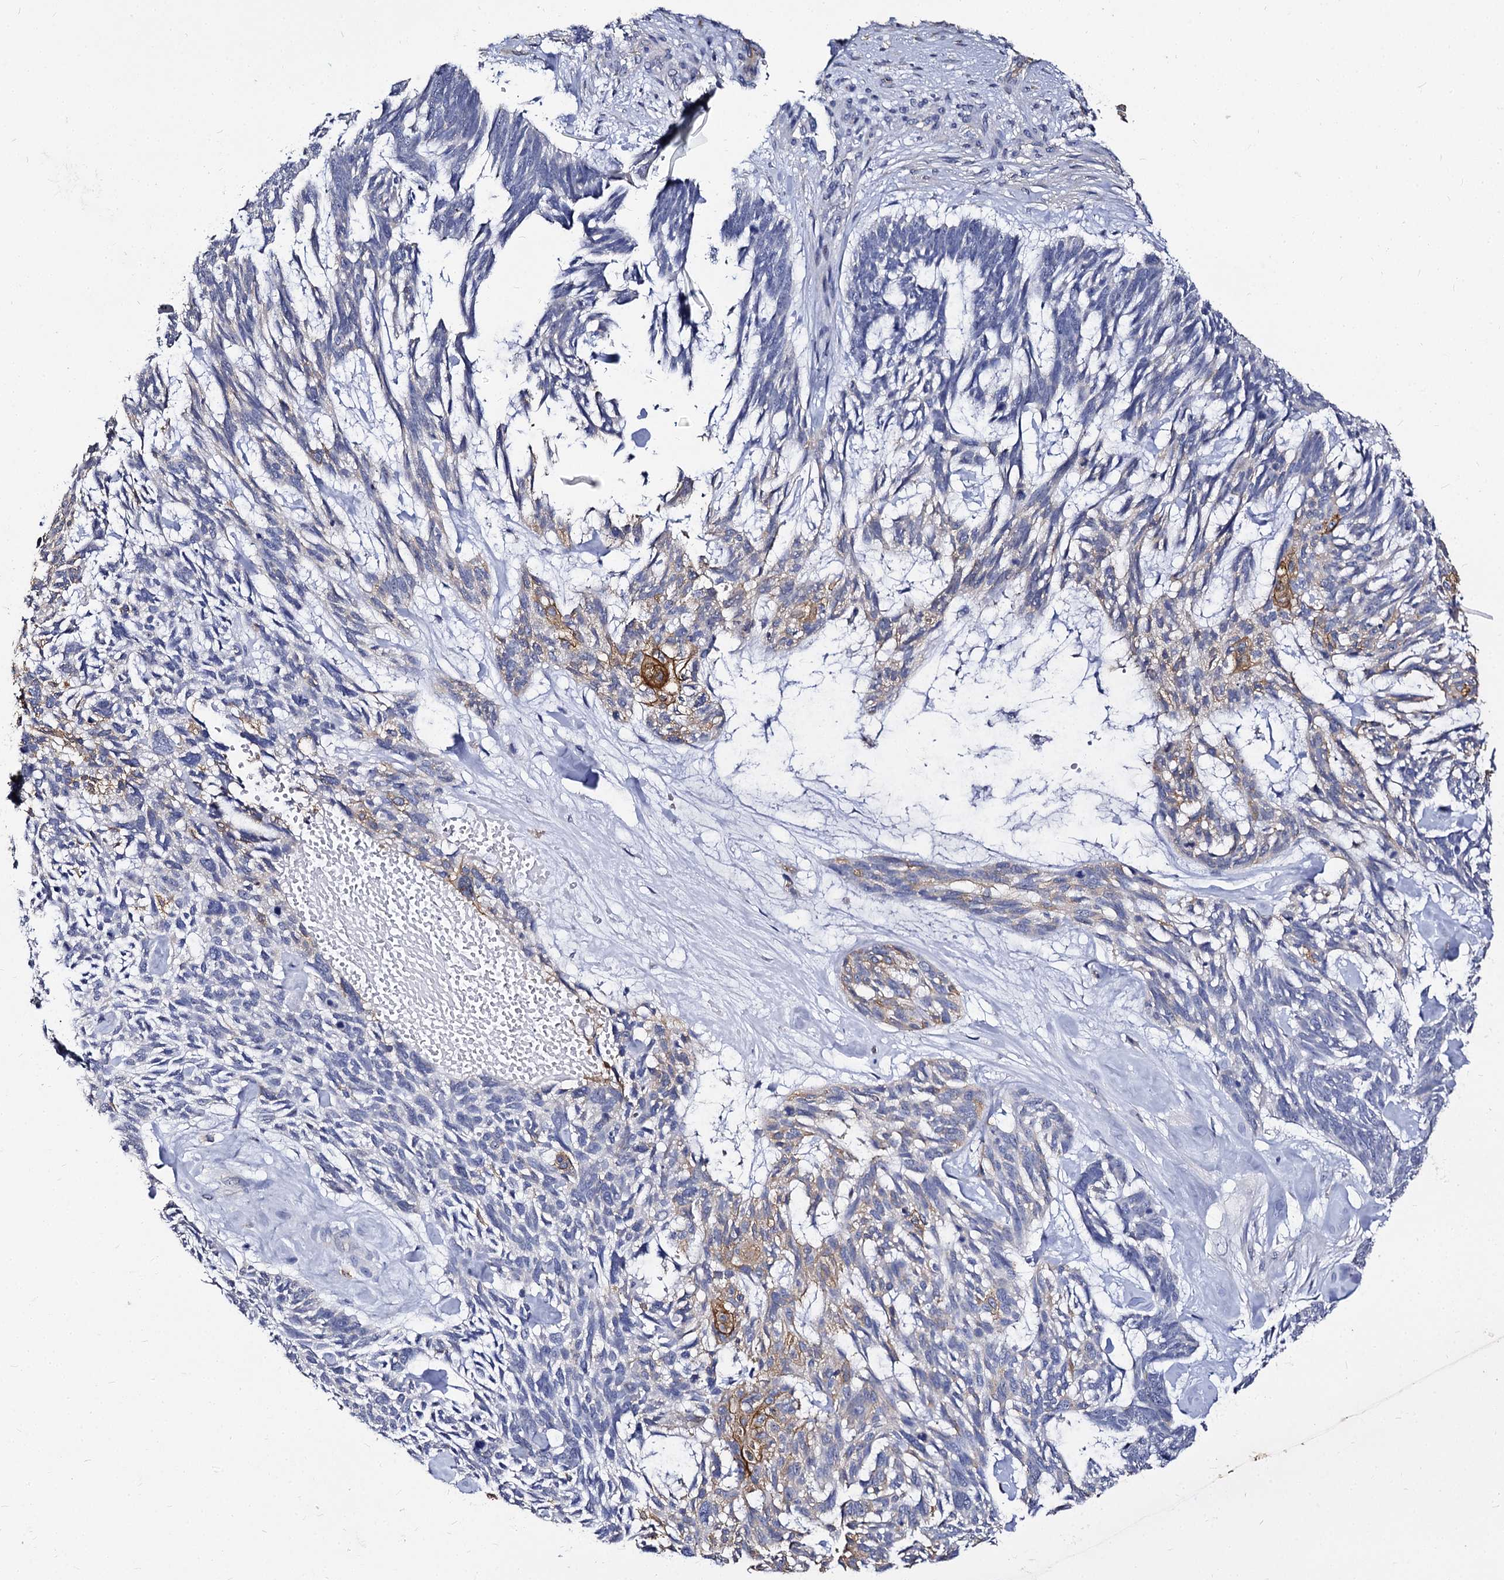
{"staining": {"intensity": "moderate", "quantity": "<25%", "location": "cytoplasmic/membranous"}, "tissue": "skin cancer", "cell_type": "Tumor cells", "image_type": "cancer", "snomed": [{"axis": "morphology", "description": "Basal cell carcinoma"}, {"axis": "topography", "description": "Skin"}], "caption": "The immunohistochemical stain shows moderate cytoplasmic/membranous positivity in tumor cells of basal cell carcinoma (skin) tissue.", "gene": "CBFB", "patient": {"sex": "male", "age": 88}}